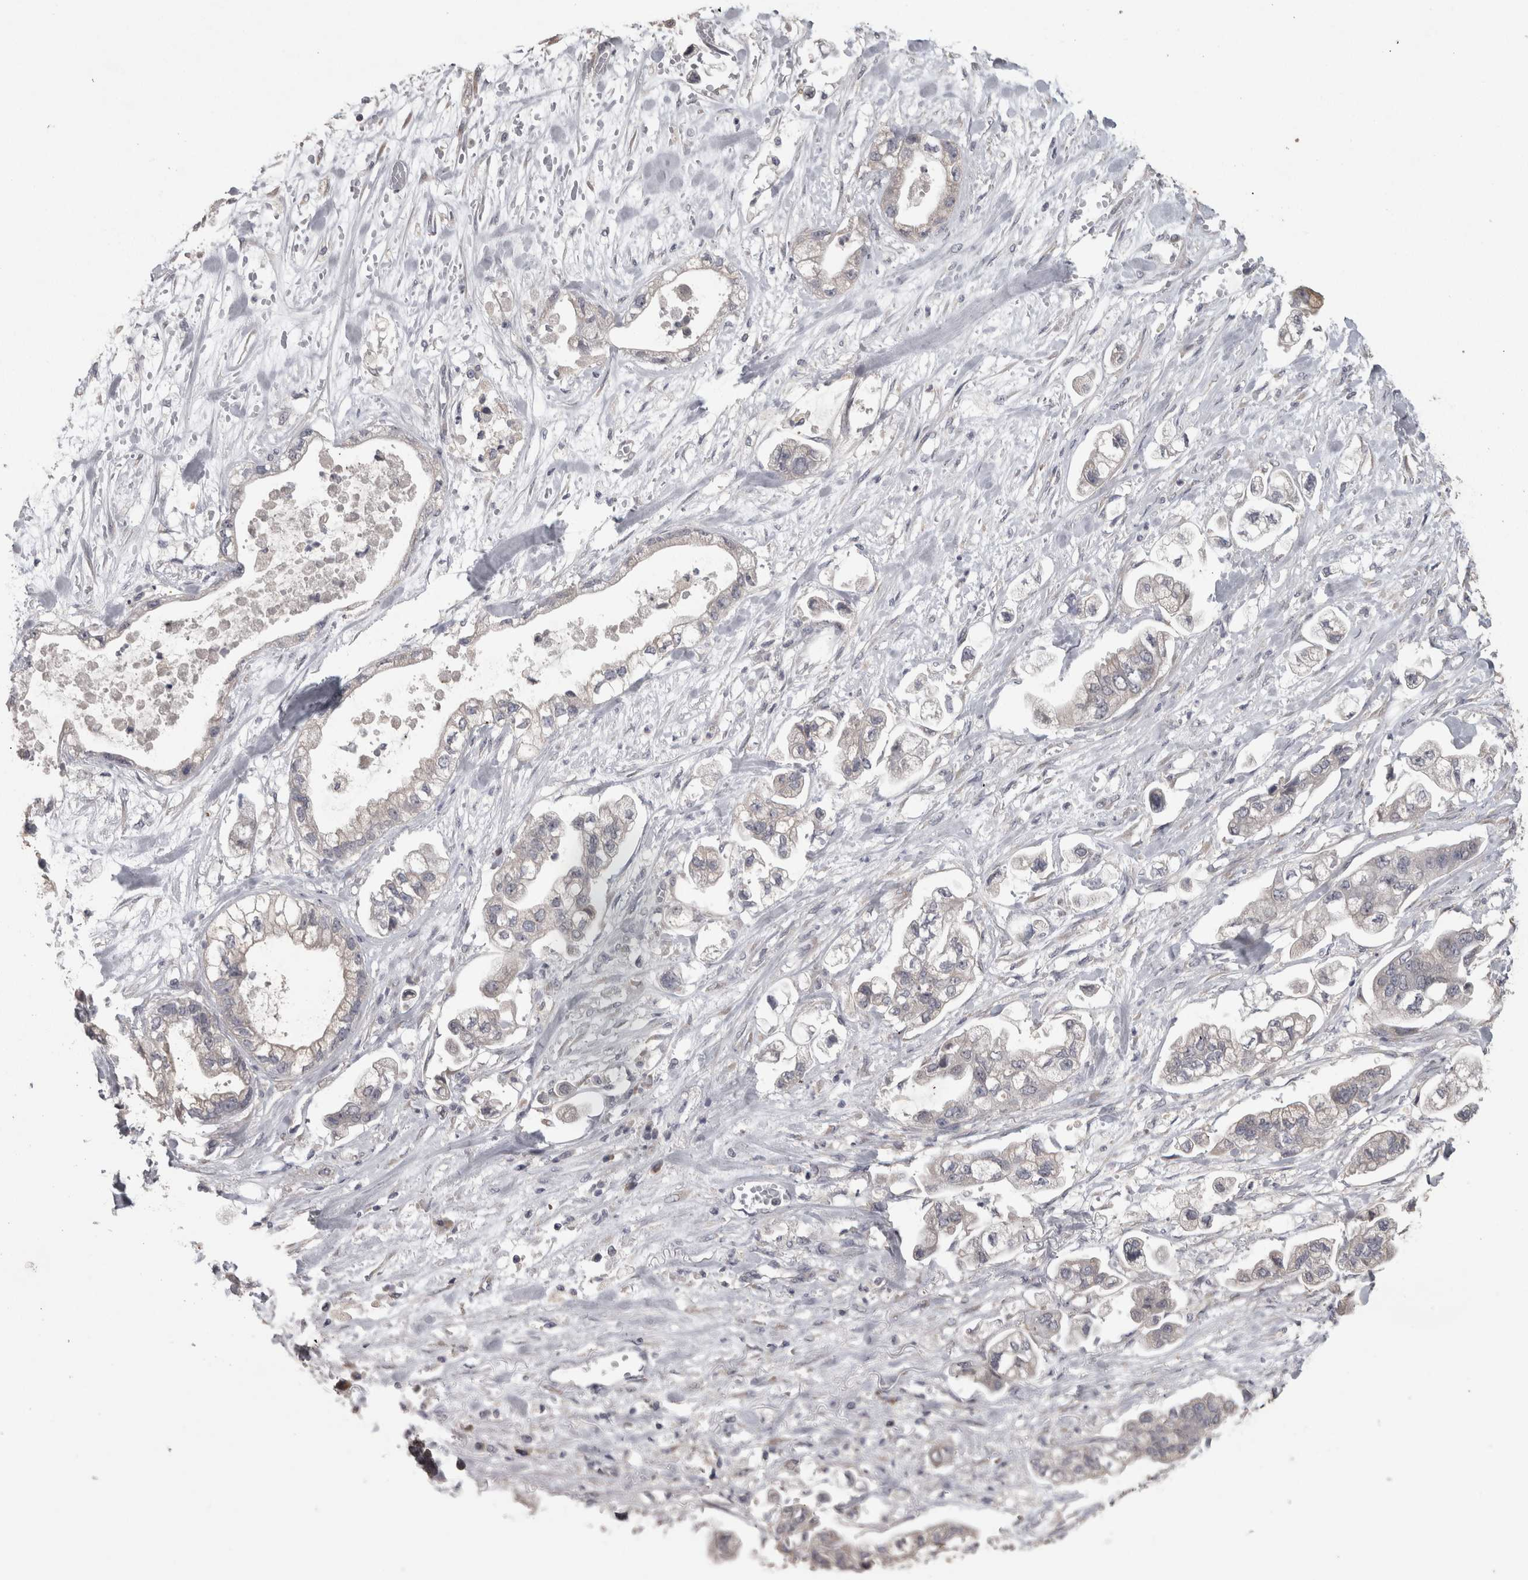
{"staining": {"intensity": "negative", "quantity": "none", "location": "none"}, "tissue": "stomach cancer", "cell_type": "Tumor cells", "image_type": "cancer", "snomed": [{"axis": "morphology", "description": "Normal tissue, NOS"}, {"axis": "morphology", "description": "Adenocarcinoma, NOS"}, {"axis": "topography", "description": "Stomach"}], "caption": "Immunohistochemical staining of stomach adenocarcinoma shows no significant positivity in tumor cells. The staining was performed using DAB (3,3'-diaminobenzidine) to visualize the protein expression in brown, while the nuclei were stained in blue with hematoxylin (Magnification: 20x).", "gene": "RAB29", "patient": {"sex": "male", "age": 62}}